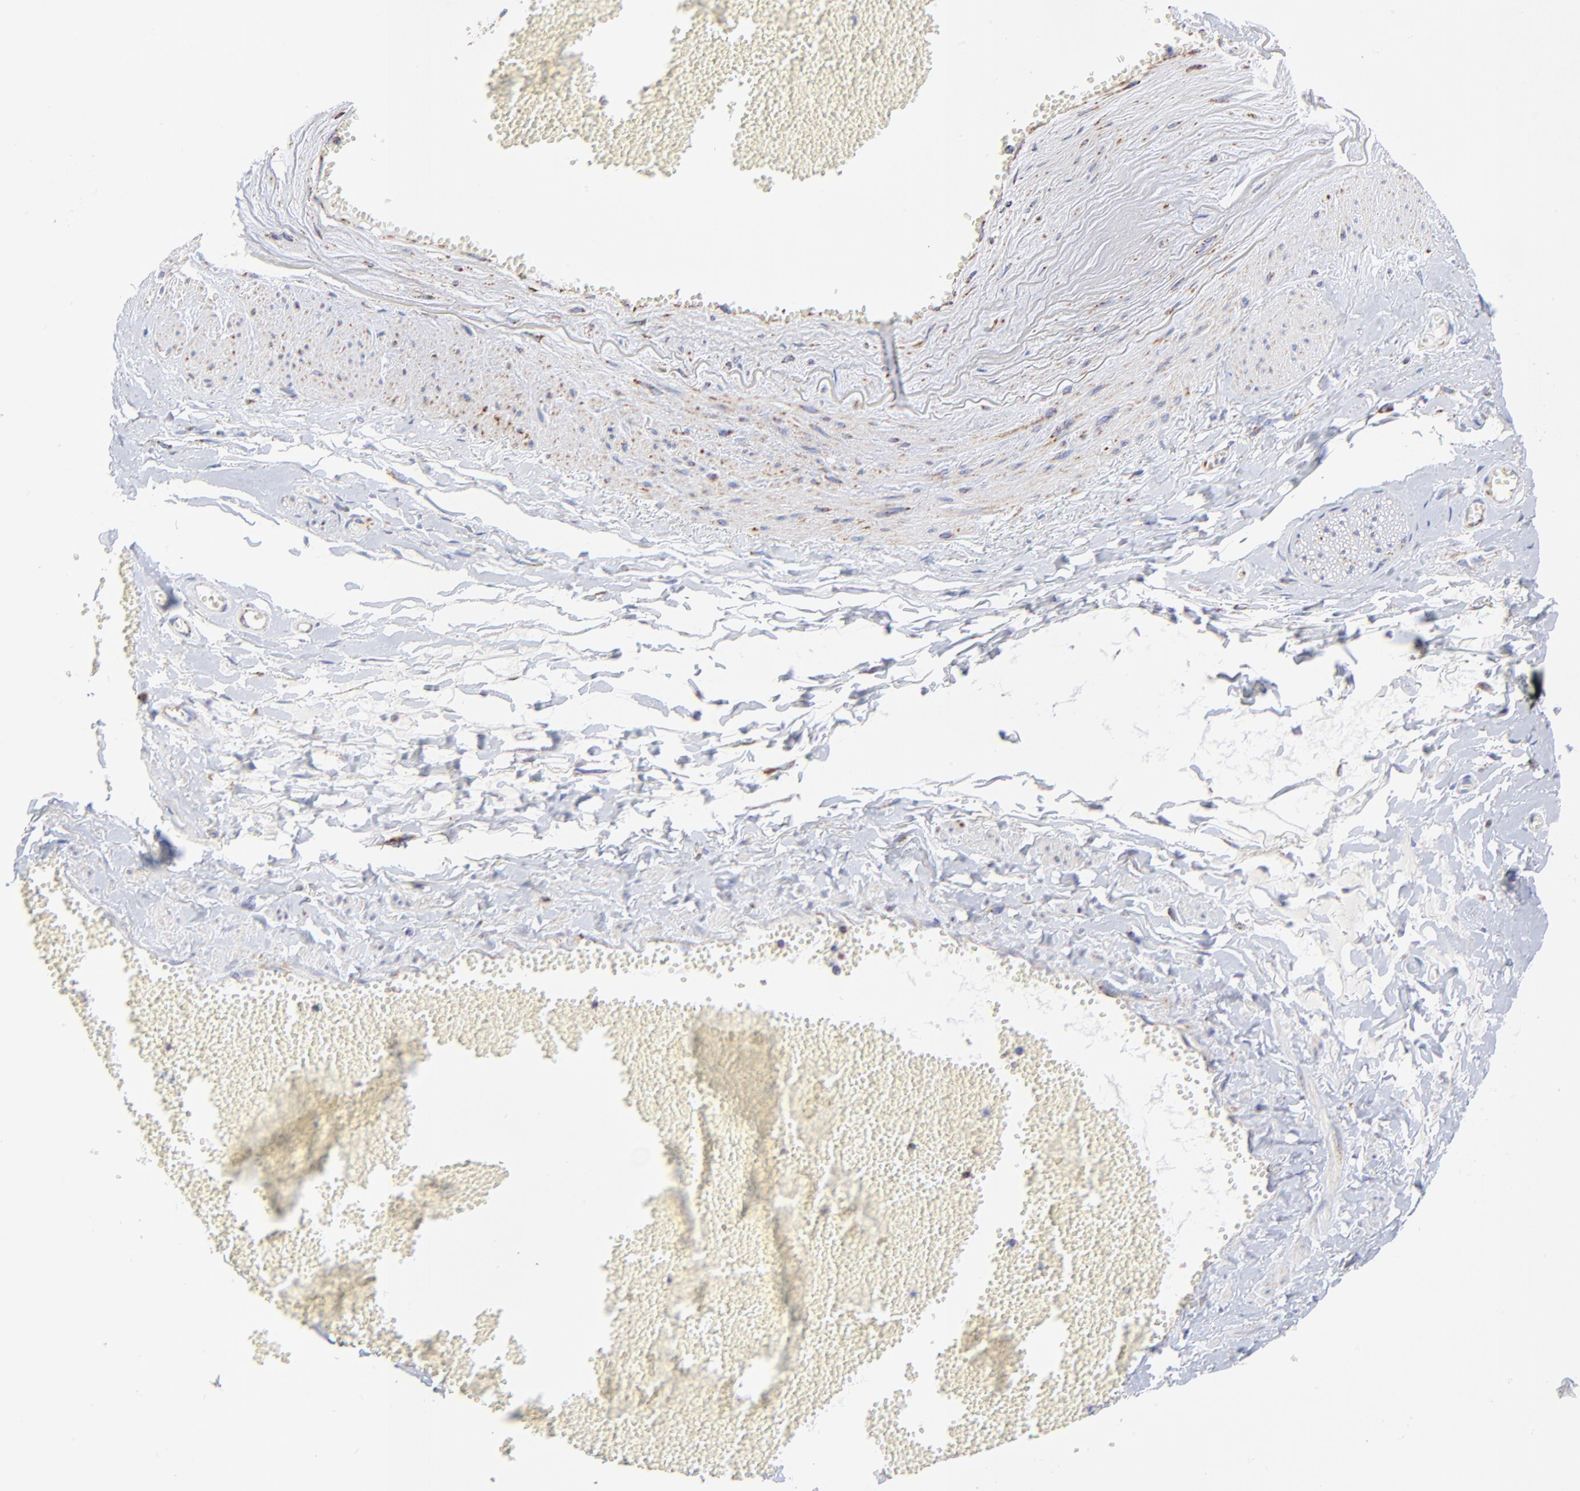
{"staining": {"intensity": "negative", "quantity": "none", "location": "none"}, "tissue": "adipose tissue", "cell_type": "Adipocytes", "image_type": "normal", "snomed": [{"axis": "morphology", "description": "Normal tissue, NOS"}, {"axis": "morphology", "description": "Inflammation, NOS"}, {"axis": "topography", "description": "Salivary gland"}, {"axis": "topography", "description": "Peripheral nerve tissue"}], "caption": "A photomicrograph of adipose tissue stained for a protein demonstrates no brown staining in adipocytes.", "gene": "SSBP1", "patient": {"sex": "female", "age": 75}}